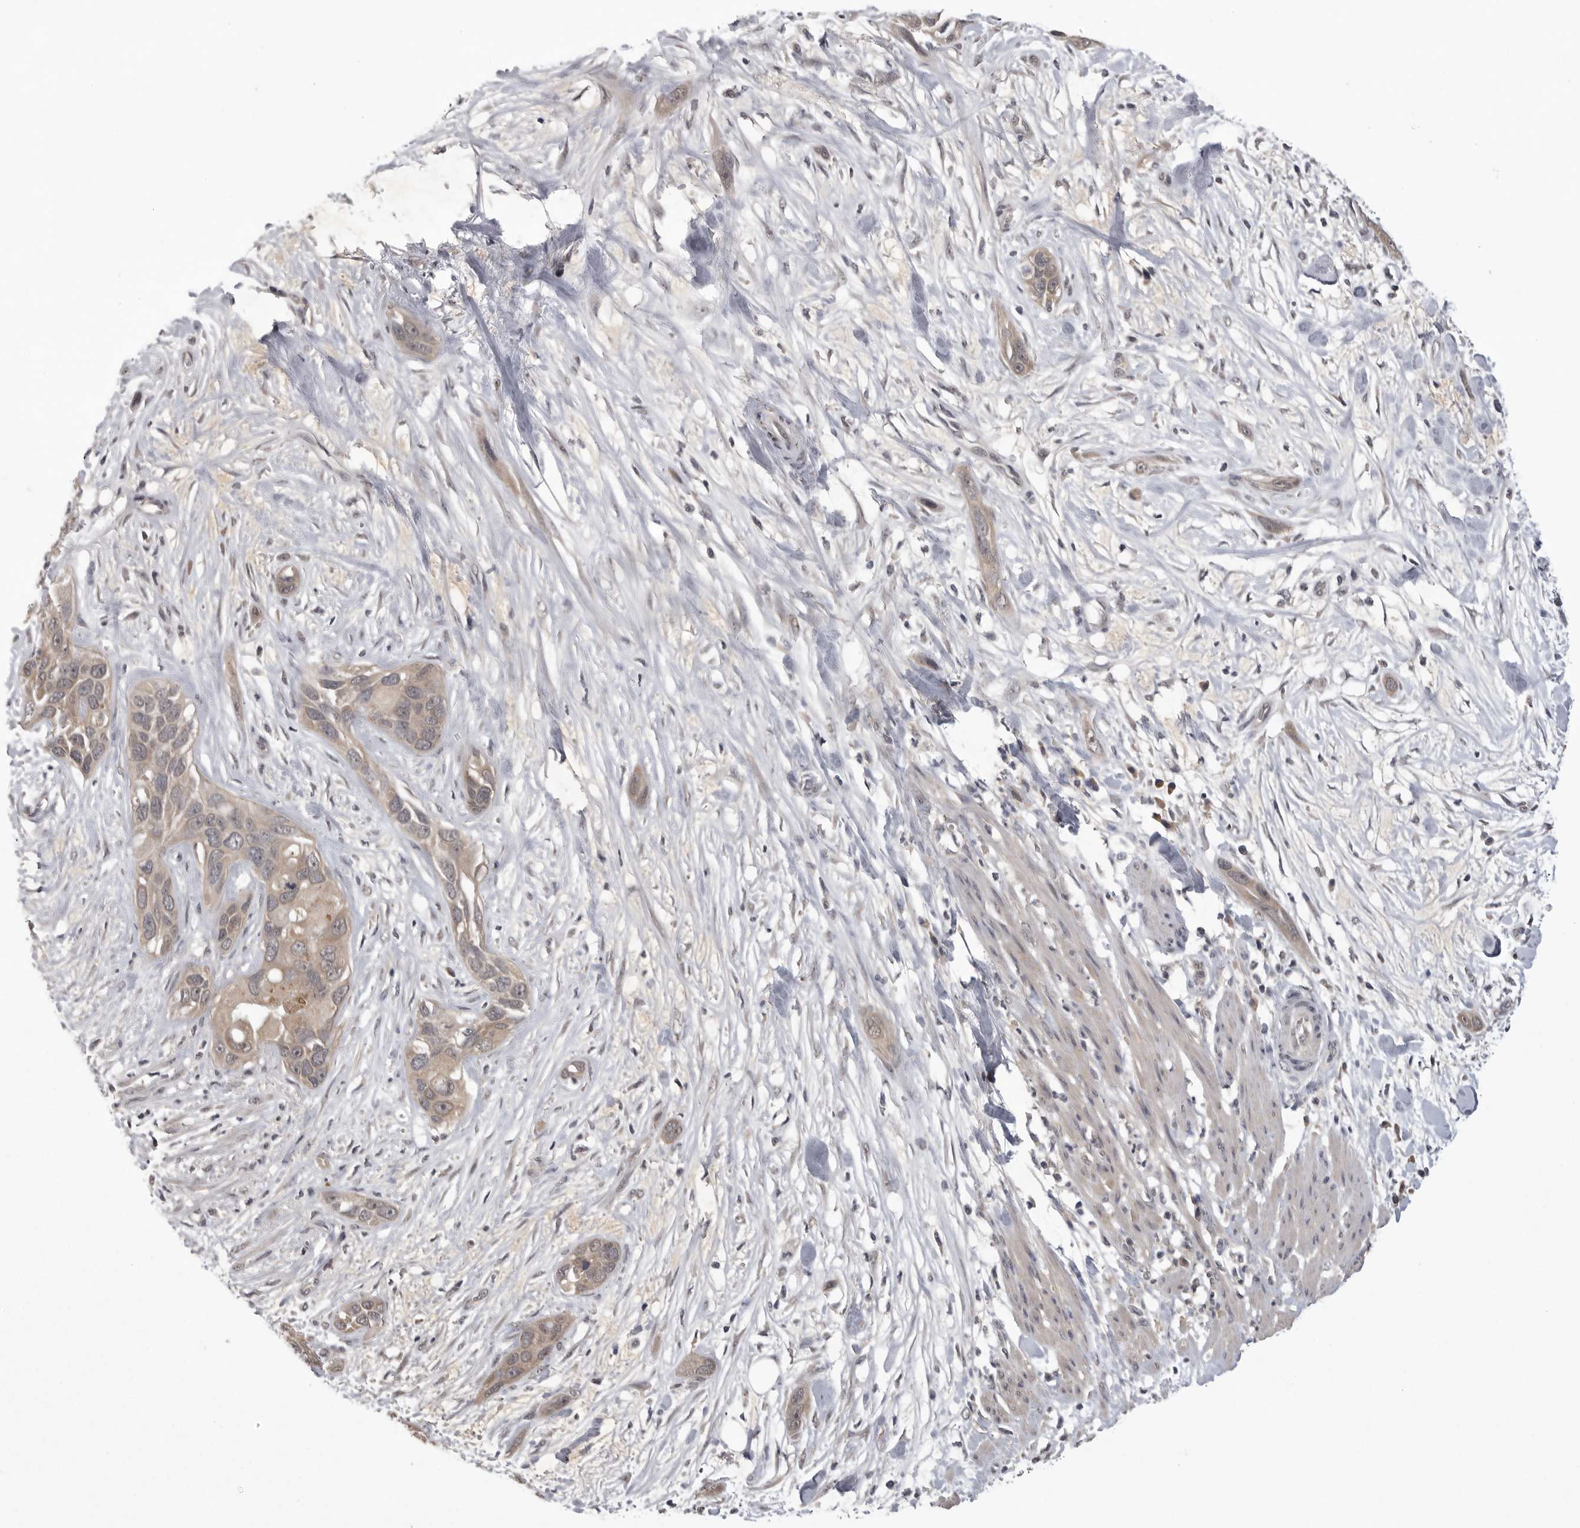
{"staining": {"intensity": "weak", "quantity": ">75%", "location": "cytoplasmic/membranous"}, "tissue": "pancreatic cancer", "cell_type": "Tumor cells", "image_type": "cancer", "snomed": [{"axis": "morphology", "description": "Adenocarcinoma, NOS"}, {"axis": "topography", "description": "Pancreas"}], "caption": "Weak cytoplasmic/membranous positivity for a protein is present in approximately >75% of tumor cells of pancreatic cancer using IHC.", "gene": "ZNF114", "patient": {"sex": "female", "age": 60}}